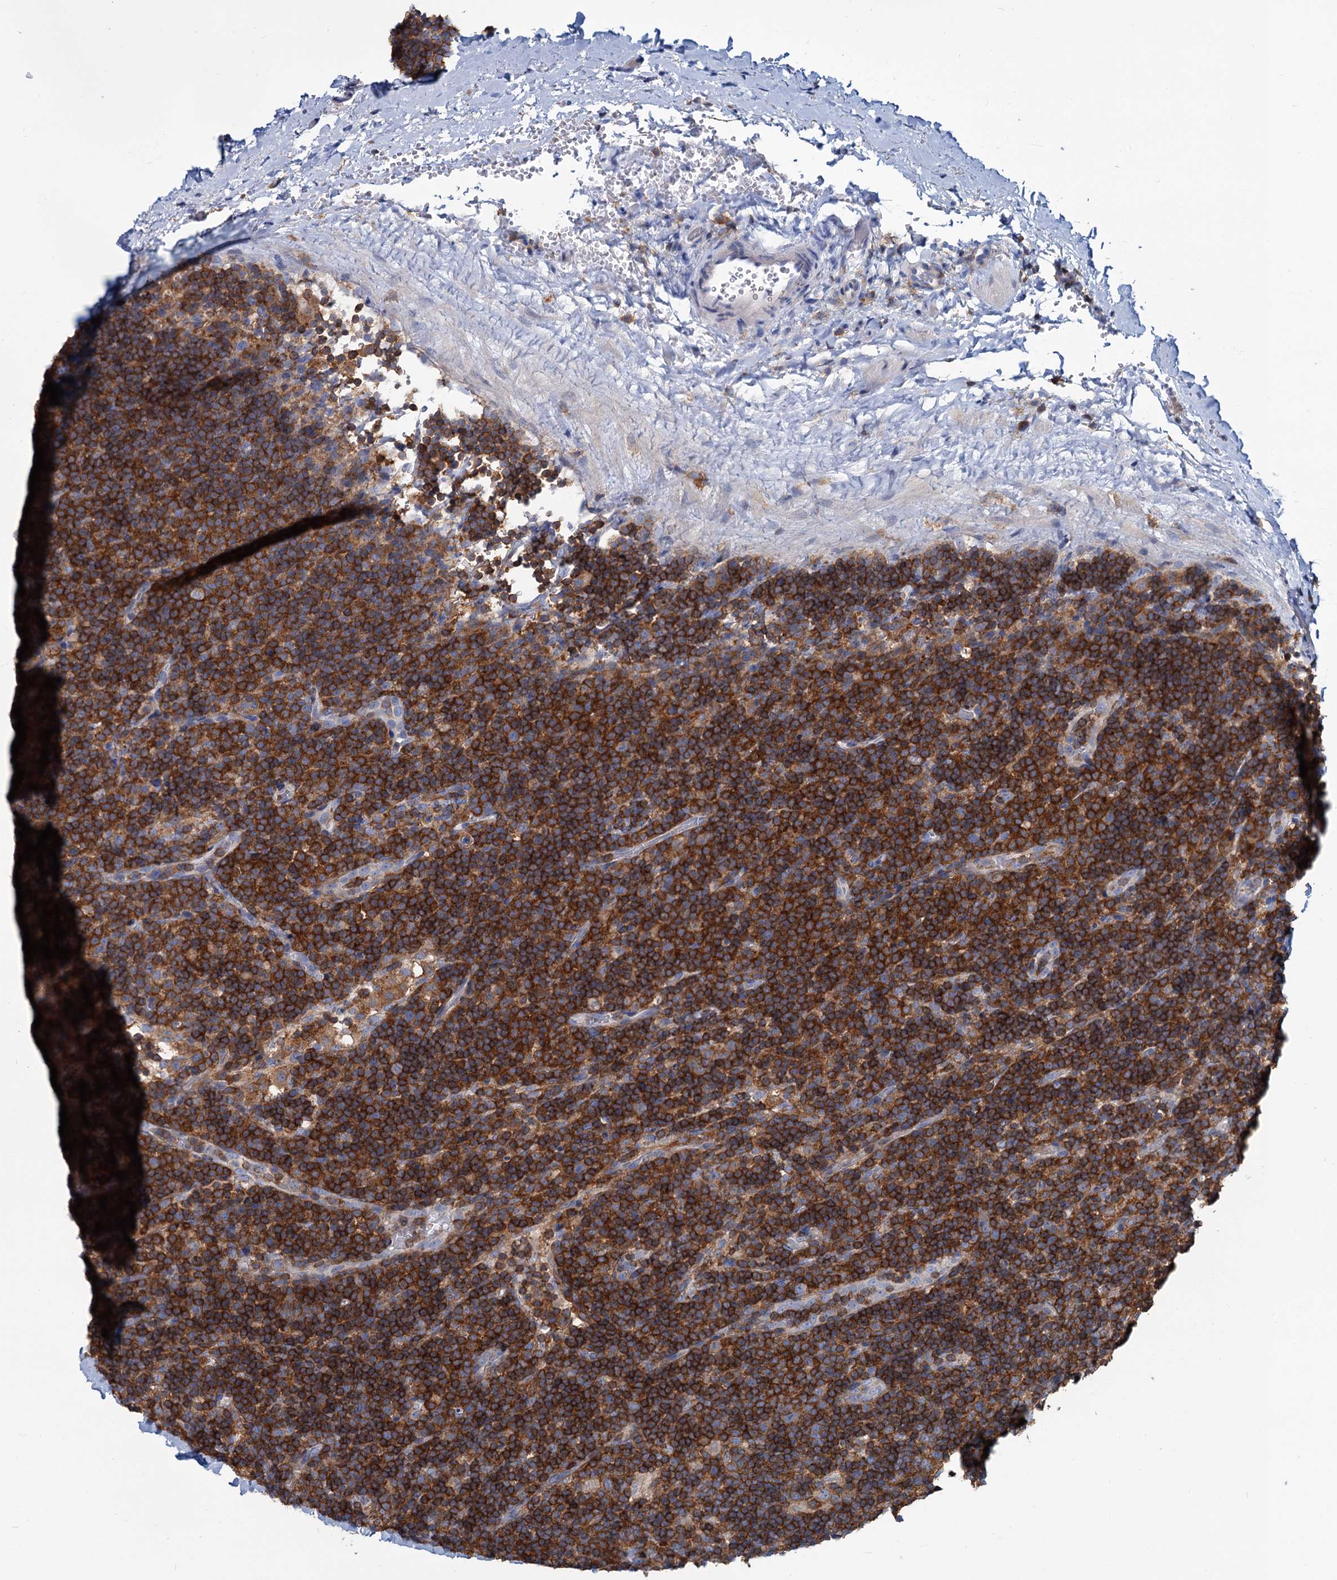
{"staining": {"intensity": "negative", "quantity": "none", "location": "none"}, "tissue": "lymphoma", "cell_type": "Tumor cells", "image_type": "cancer", "snomed": [{"axis": "morphology", "description": "Hodgkin's disease, NOS"}, {"axis": "topography", "description": "Lymph node"}], "caption": "Immunohistochemistry (IHC) of human Hodgkin's disease displays no staining in tumor cells.", "gene": "LRCH4", "patient": {"sex": "female", "age": 57}}